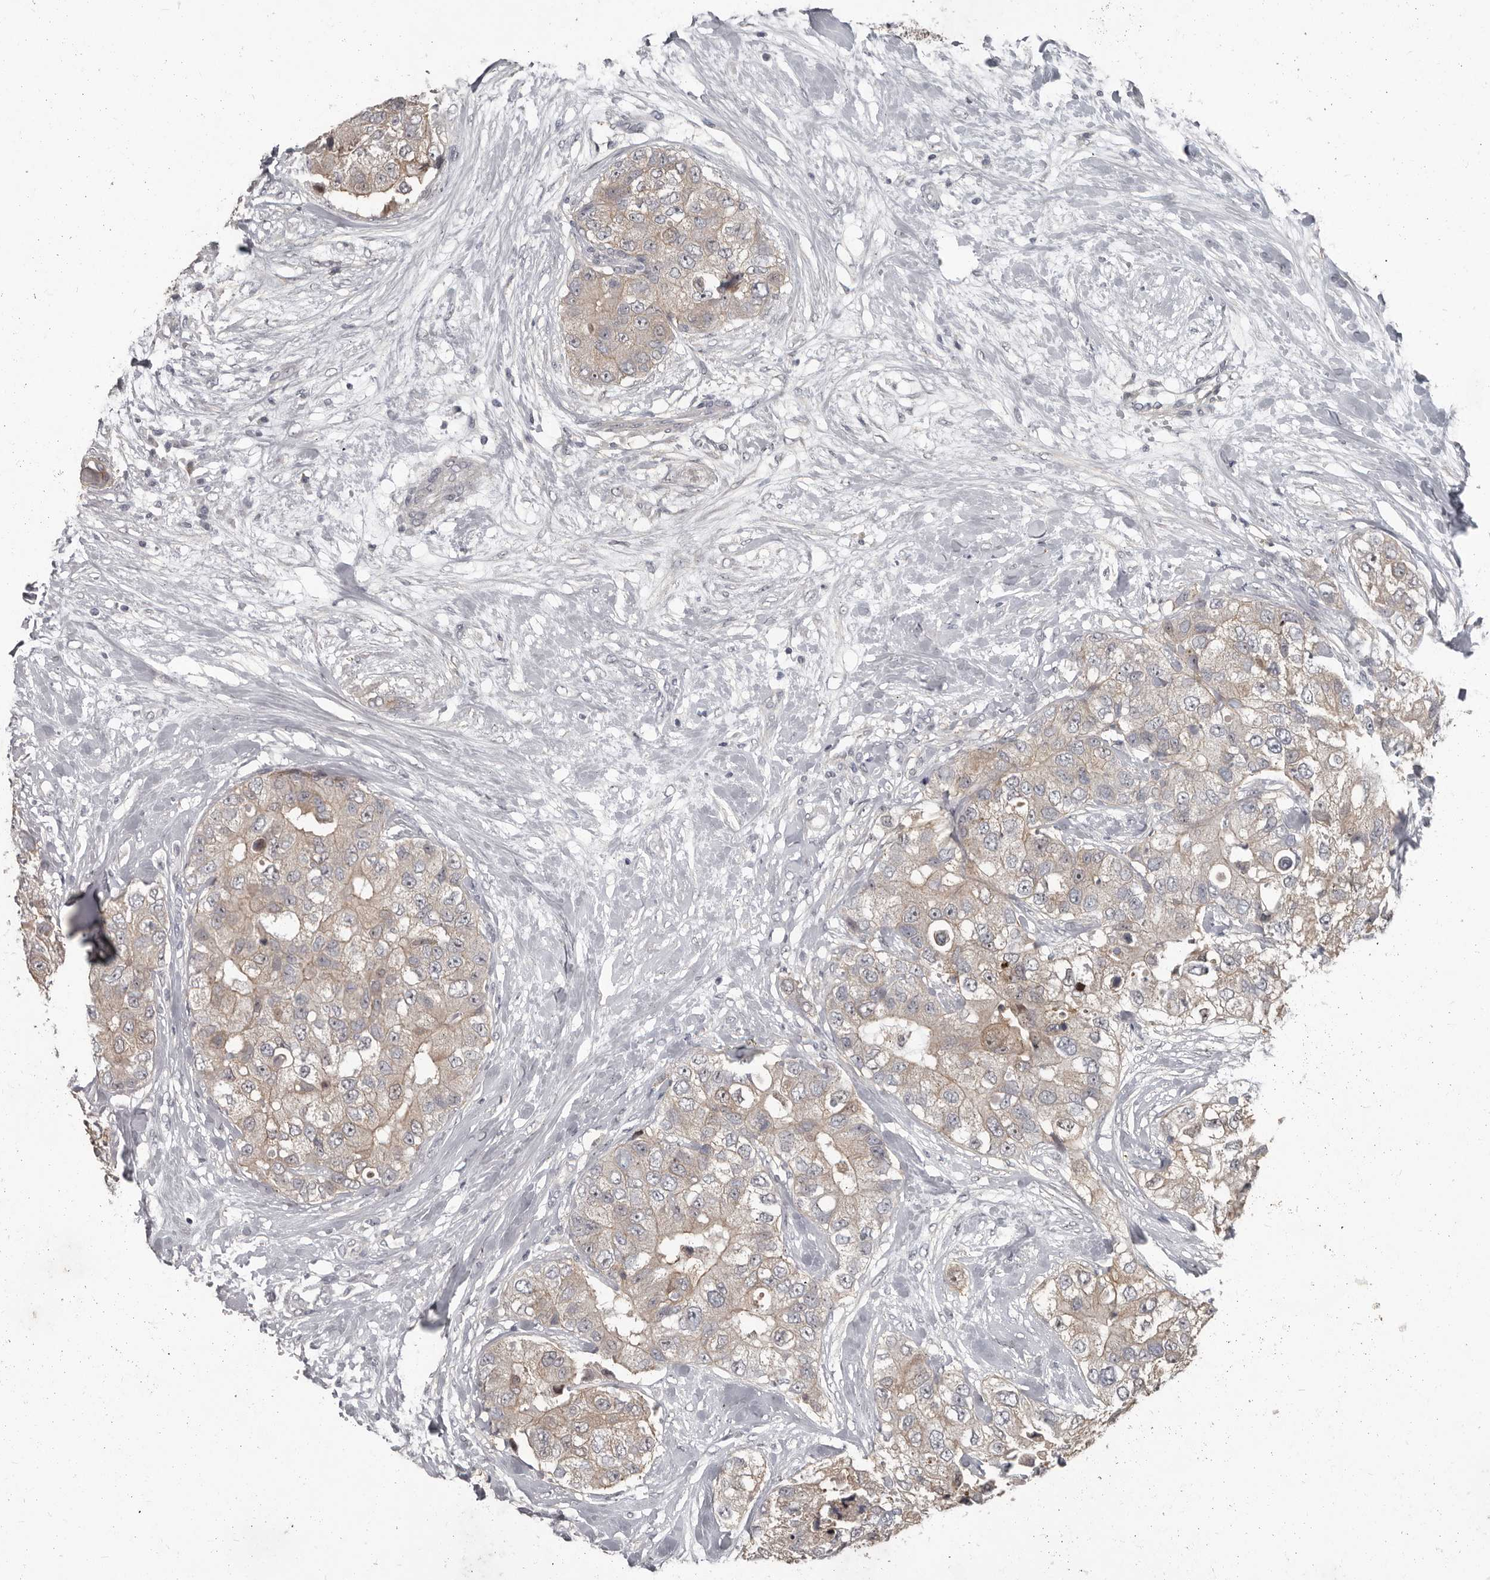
{"staining": {"intensity": "weak", "quantity": ">75%", "location": "cytoplasmic/membranous"}, "tissue": "breast cancer", "cell_type": "Tumor cells", "image_type": "cancer", "snomed": [{"axis": "morphology", "description": "Duct carcinoma"}, {"axis": "topography", "description": "Breast"}], "caption": "IHC of human breast invasive ductal carcinoma demonstrates low levels of weak cytoplasmic/membranous expression in approximately >75% of tumor cells. Immunohistochemistry stains the protein in brown and the nuclei are stained blue.", "gene": "GPR157", "patient": {"sex": "female", "age": 62}}